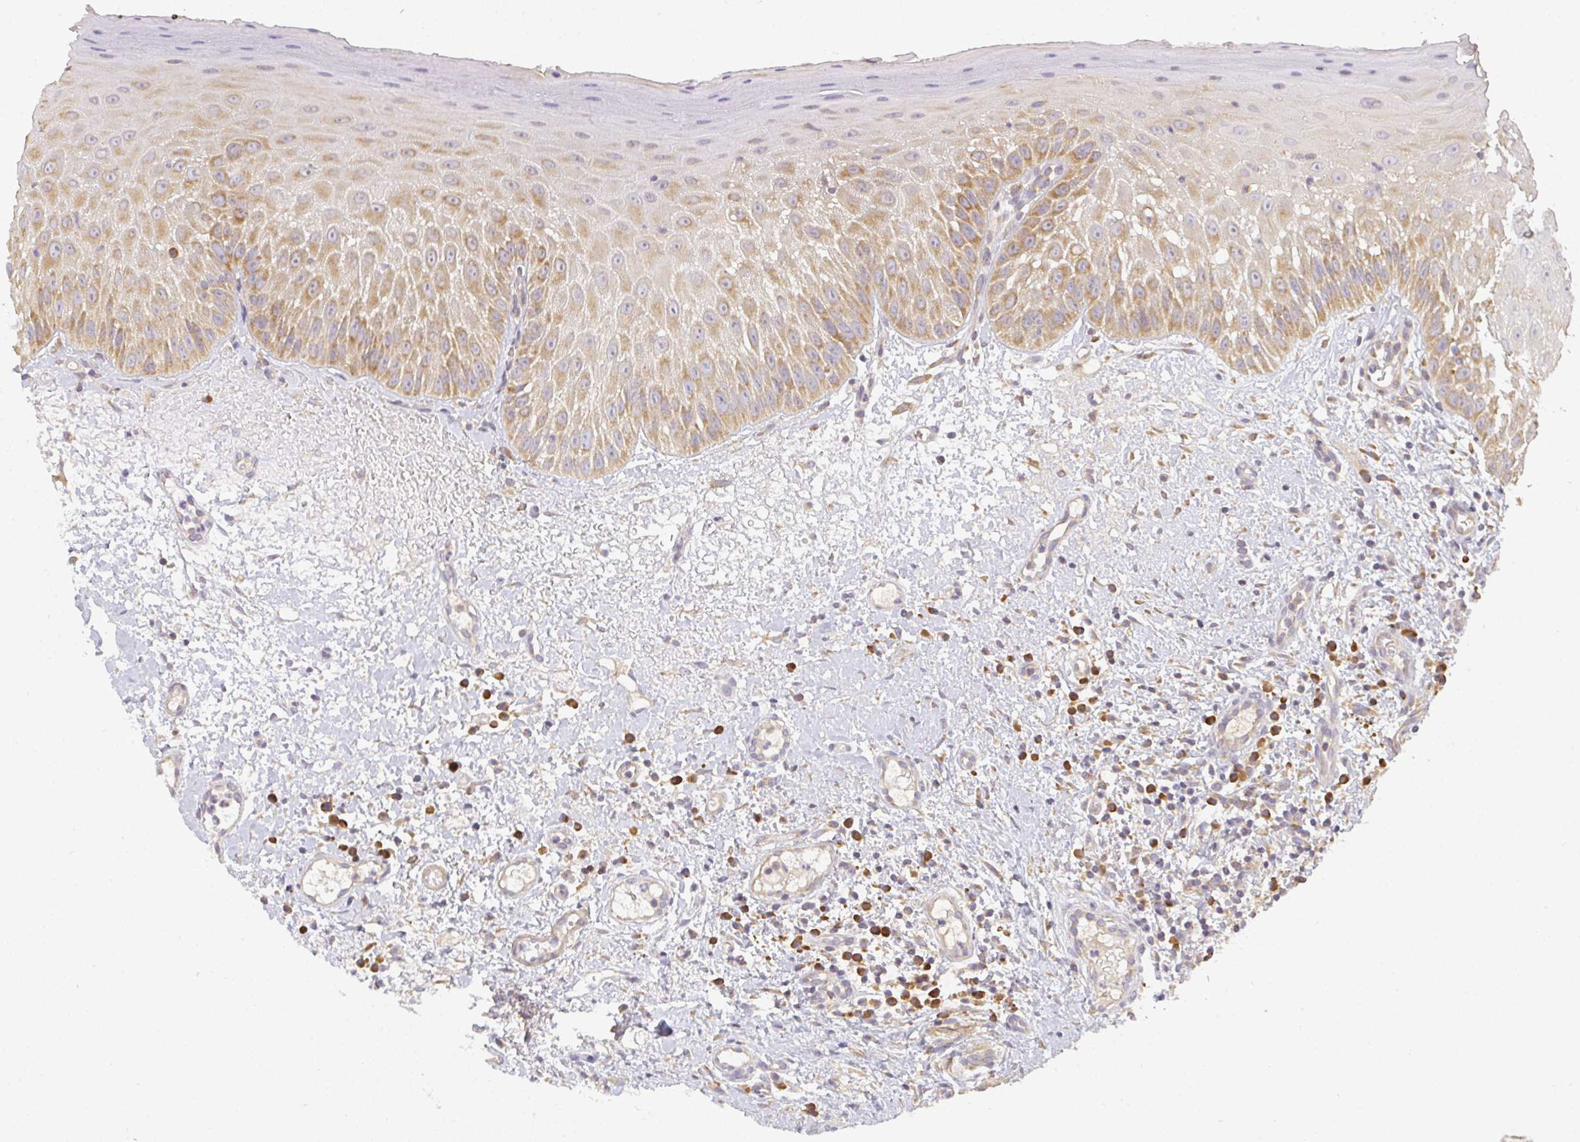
{"staining": {"intensity": "moderate", "quantity": ">75%", "location": "cytoplasmic/membranous"}, "tissue": "oral mucosa", "cell_type": "Squamous epithelial cells", "image_type": "normal", "snomed": [{"axis": "morphology", "description": "Normal tissue, NOS"}, {"axis": "topography", "description": "Oral tissue"}, {"axis": "topography", "description": "Tounge, NOS"}], "caption": "An image showing moderate cytoplasmic/membranous positivity in about >75% of squamous epithelial cells in benign oral mucosa, as visualized by brown immunohistochemical staining.", "gene": "SLC35B3", "patient": {"sex": "male", "age": 83}}